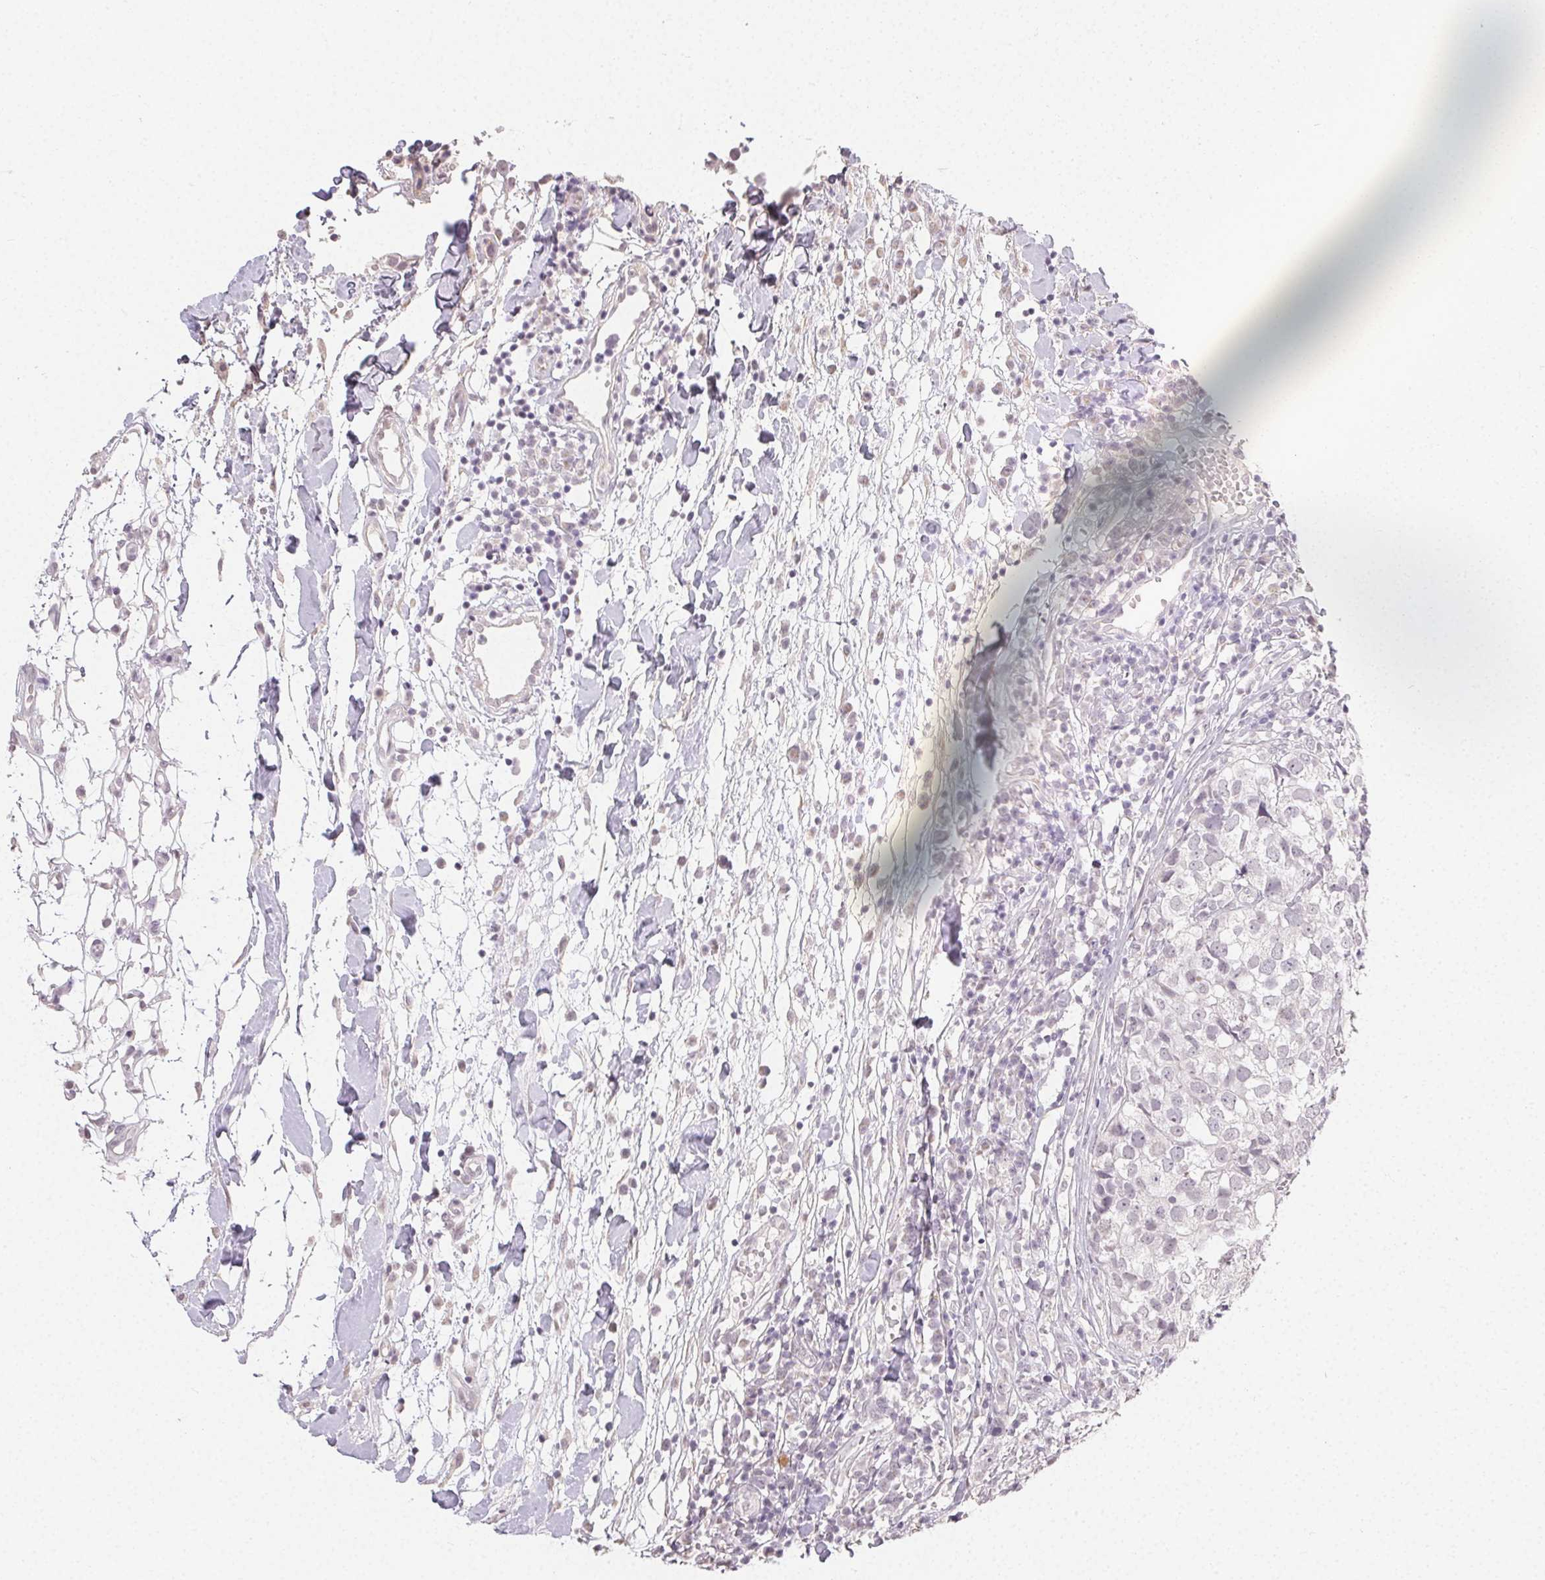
{"staining": {"intensity": "negative", "quantity": "none", "location": "none"}, "tissue": "breast cancer", "cell_type": "Tumor cells", "image_type": "cancer", "snomed": [{"axis": "morphology", "description": "Duct carcinoma"}, {"axis": "topography", "description": "Breast"}], "caption": "Micrograph shows no protein staining in tumor cells of breast cancer tissue. (Immunohistochemistry (ihc), brightfield microscopy, high magnification).", "gene": "TMEM174", "patient": {"sex": "female", "age": 30}}